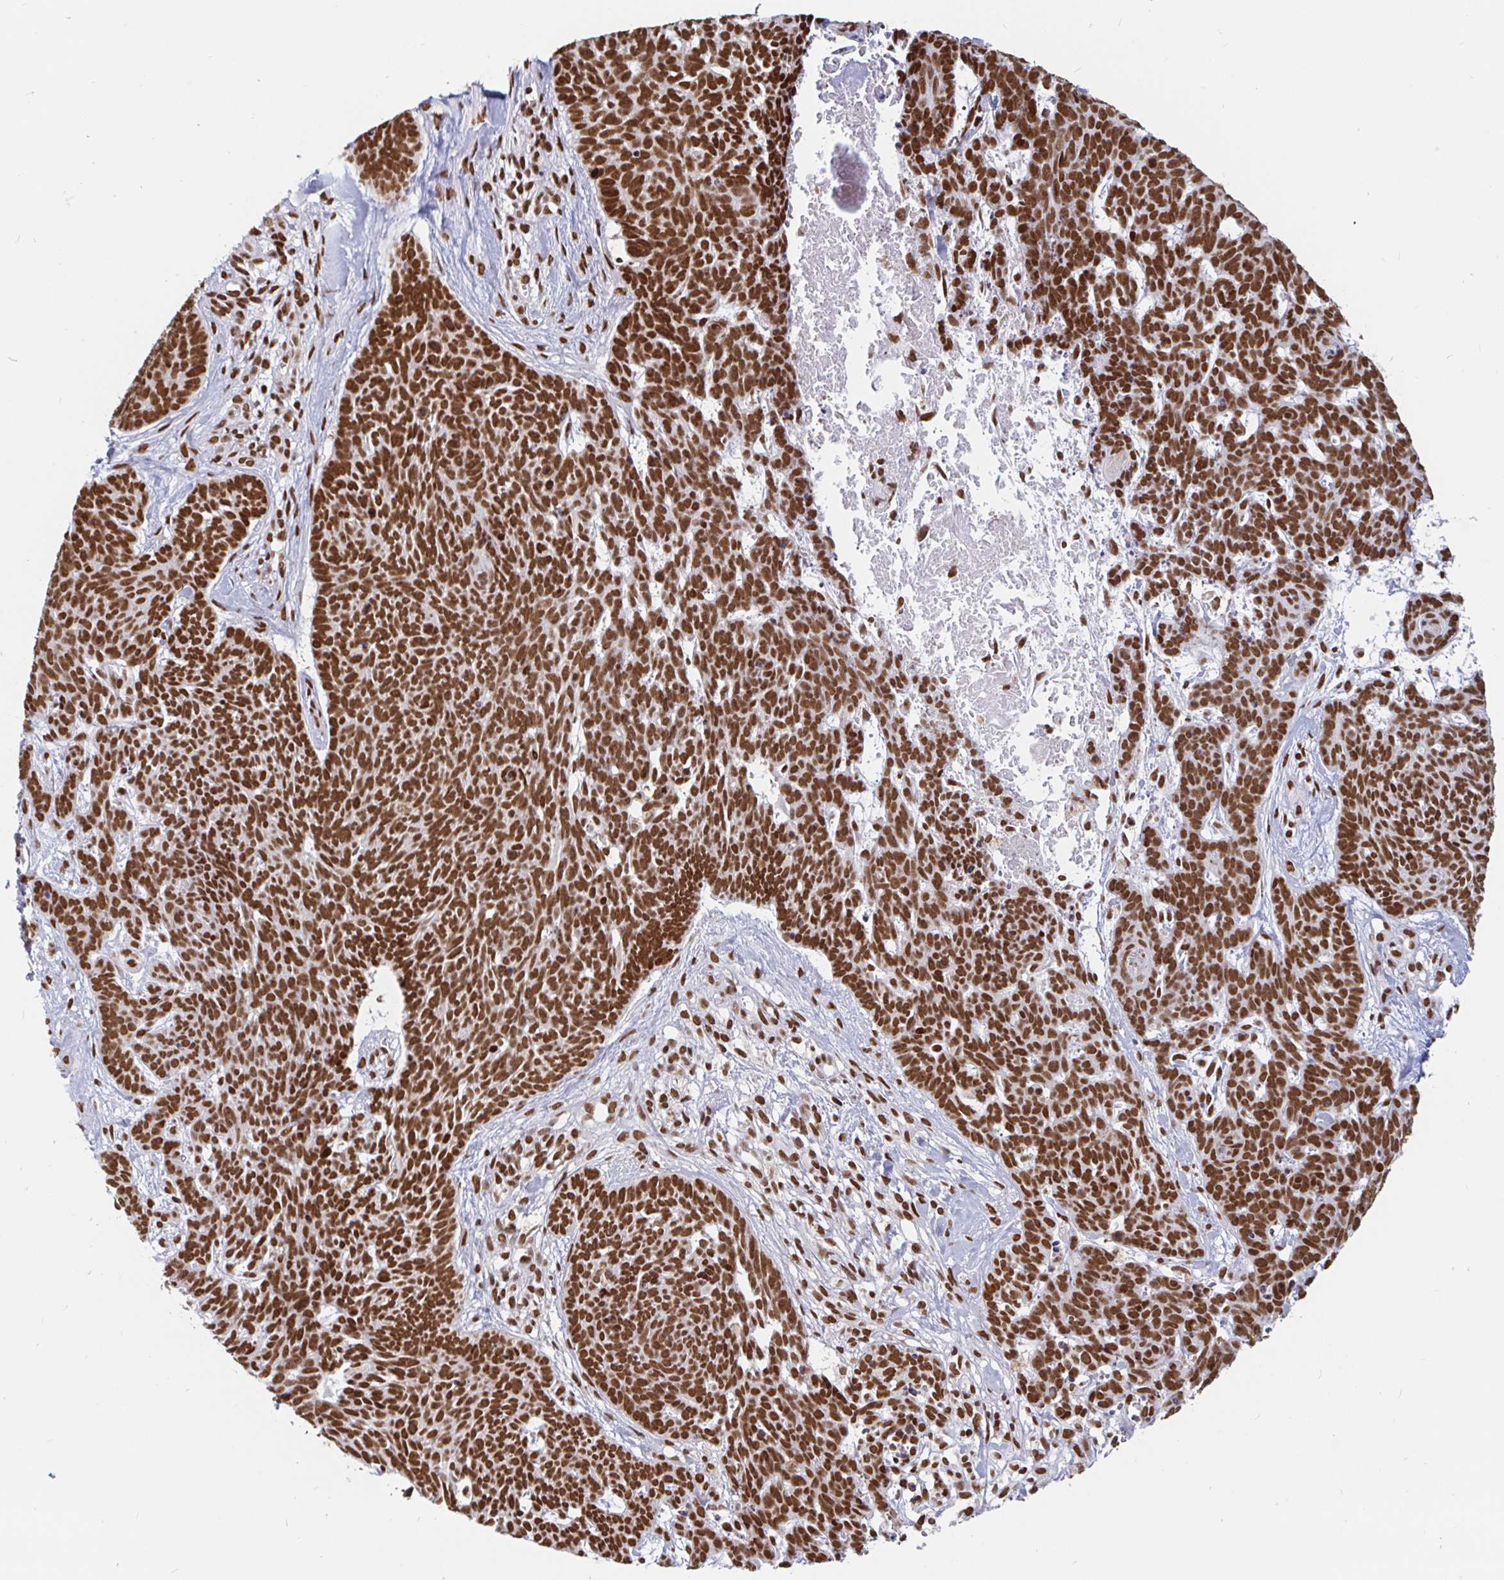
{"staining": {"intensity": "strong", "quantity": ">75%", "location": "nuclear"}, "tissue": "skin cancer", "cell_type": "Tumor cells", "image_type": "cancer", "snomed": [{"axis": "morphology", "description": "Basal cell carcinoma"}, {"axis": "topography", "description": "Skin"}], "caption": "Immunohistochemistry (IHC) image of skin basal cell carcinoma stained for a protein (brown), which exhibits high levels of strong nuclear expression in approximately >75% of tumor cells.", "gene": "RBMX", "patient": {"sex": "female", "age": 78}}